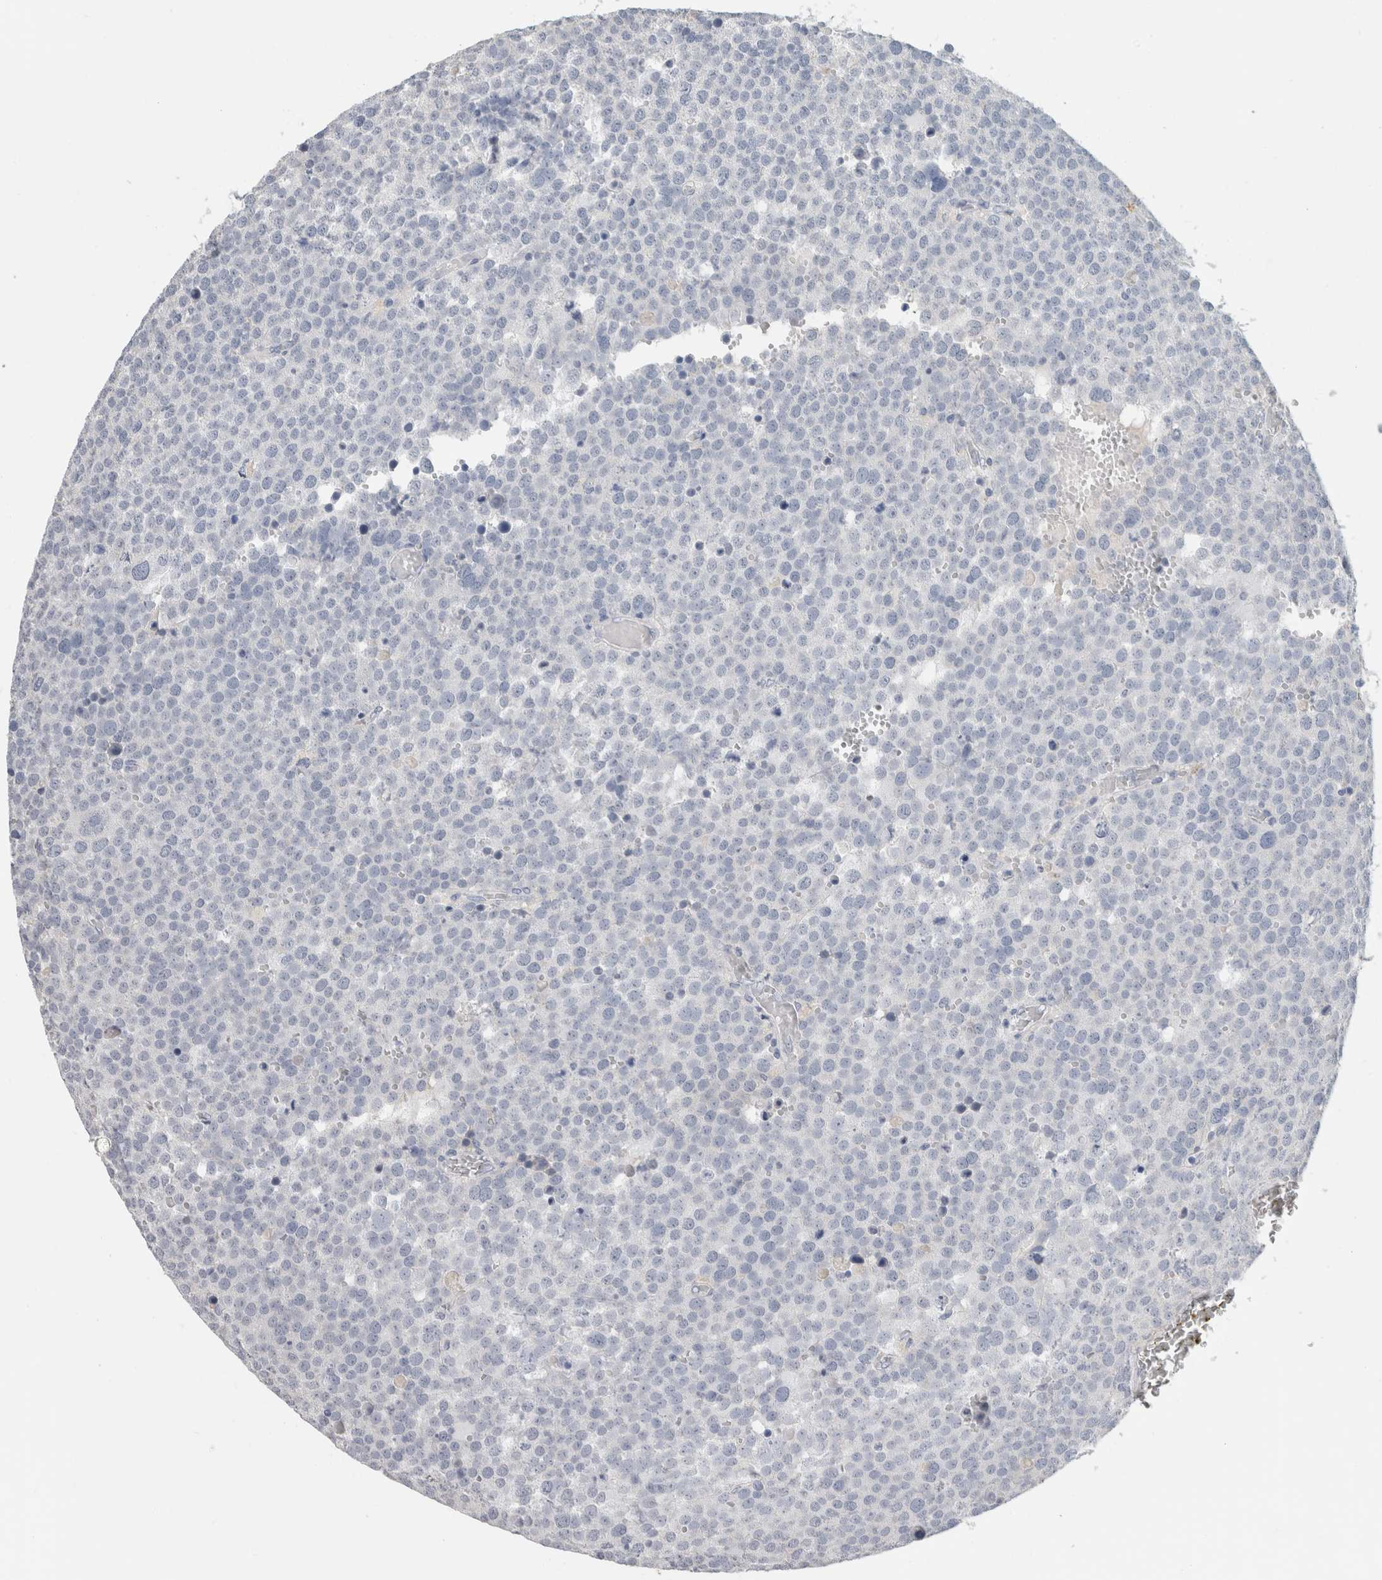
{"staining": {"intensity": "negative", "quantity": "none", "location": "none"}, "tissue": "testis cancer", "cell_type": "Tumor cells", "image_type": "cancer", "snomed": [{"axis": "morphology", "description": "Seminoma, NOS"}, {"axis": "topography", "description": "Testis"}], "caption": "High power microscopy micrograph of an IHC photomicrograph of testis cancer (seminoma), revealing no significant positivity in tumor cells.", "gene": "BCAN", "patient": {"sex": "male", "age": 71}}